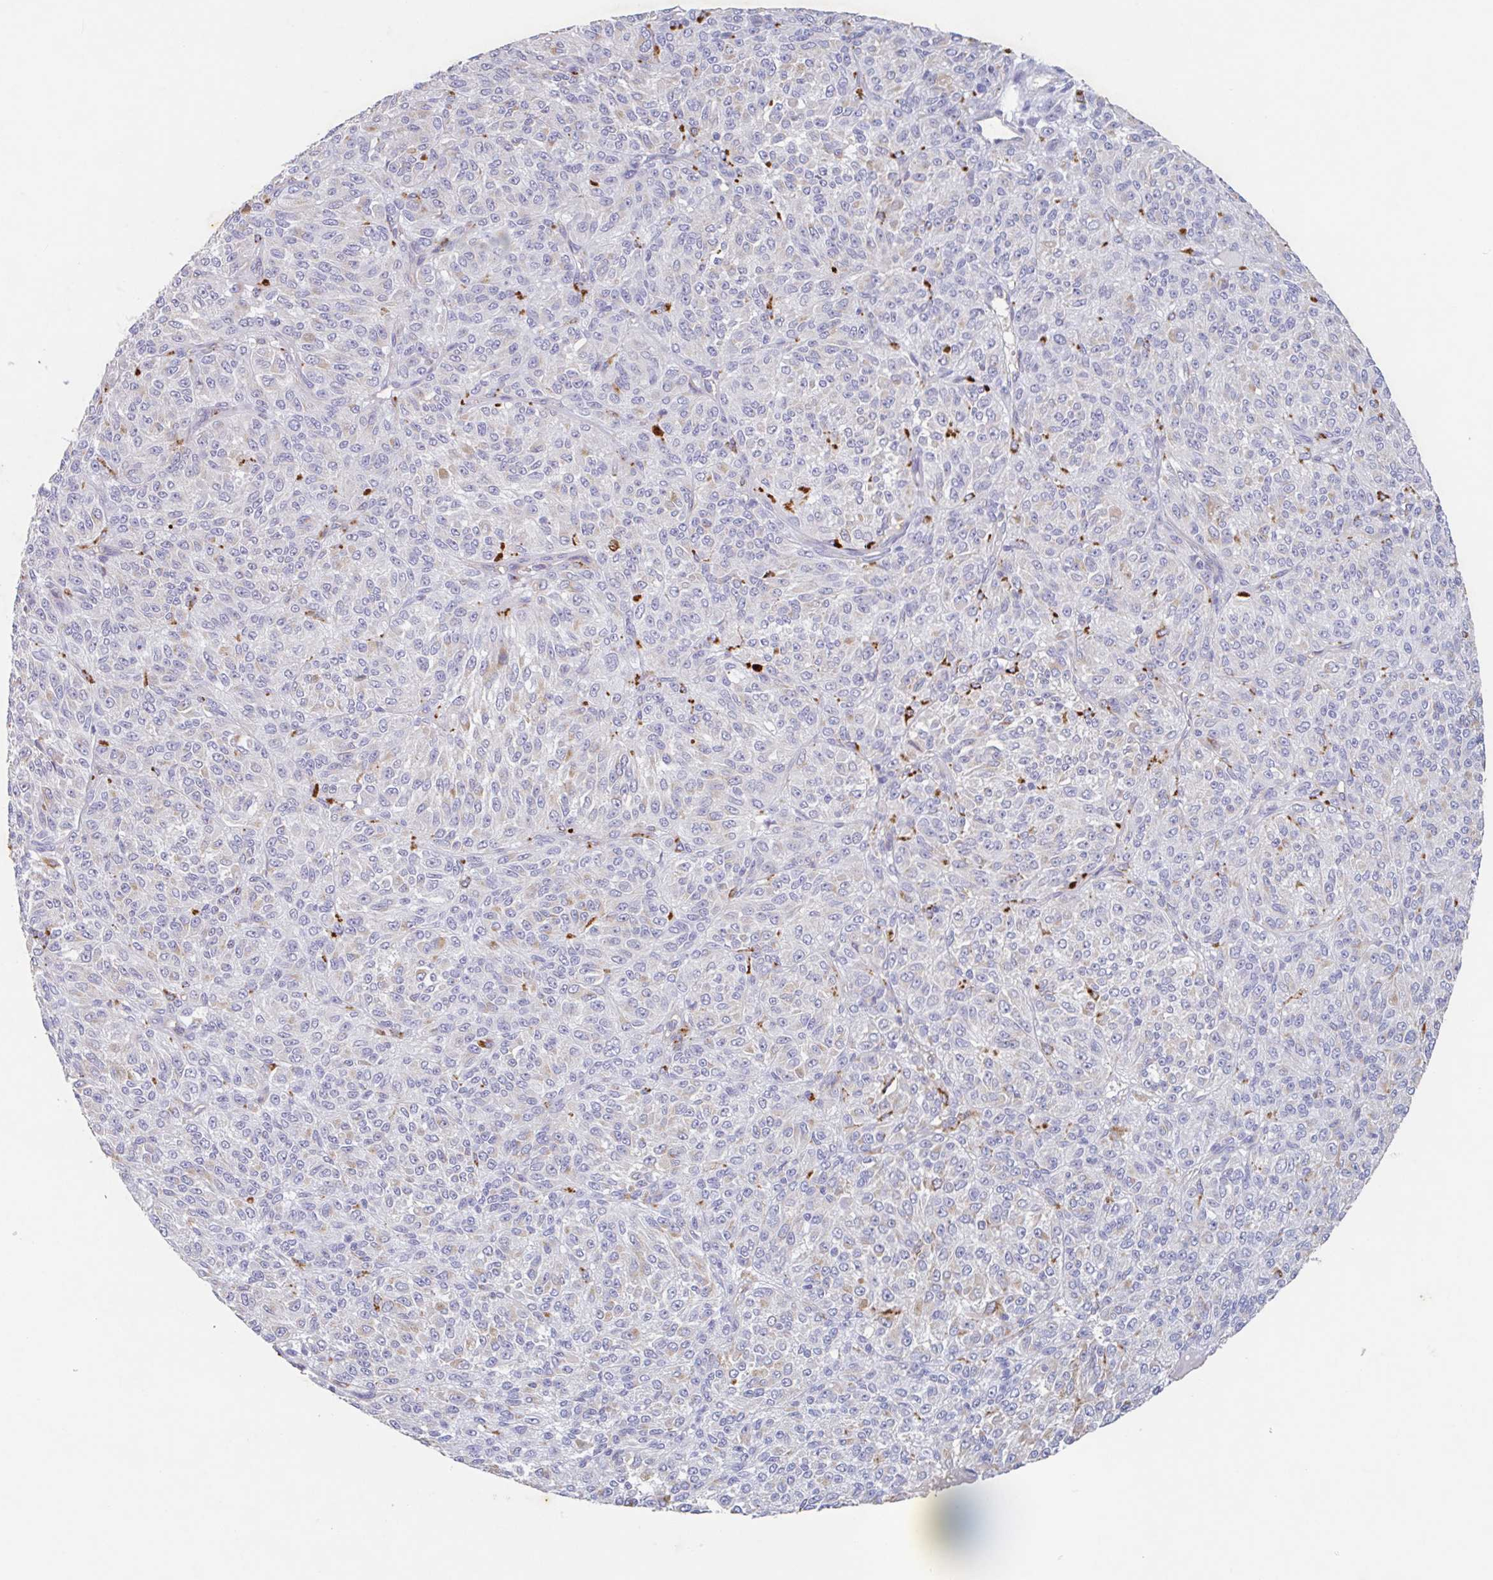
{"staining": {"intensity": "negative", "quantity": "none", "location": "none"}, "tissue": "melanoma", "cell_type": "Tumor cells", "image_type": "cancer", "snomed": [{"axis": "morphology", "description": "Malignant melanoma, Metastatic site"}, {"axis": "topography", "description": "Brain"}], "caption": "Histopathology image shows no significant protein staining in tumor cells of malignant melanoma (metastatic site).", "gene": "MANBA", "patient": {"sex": "female", "age": 56}}